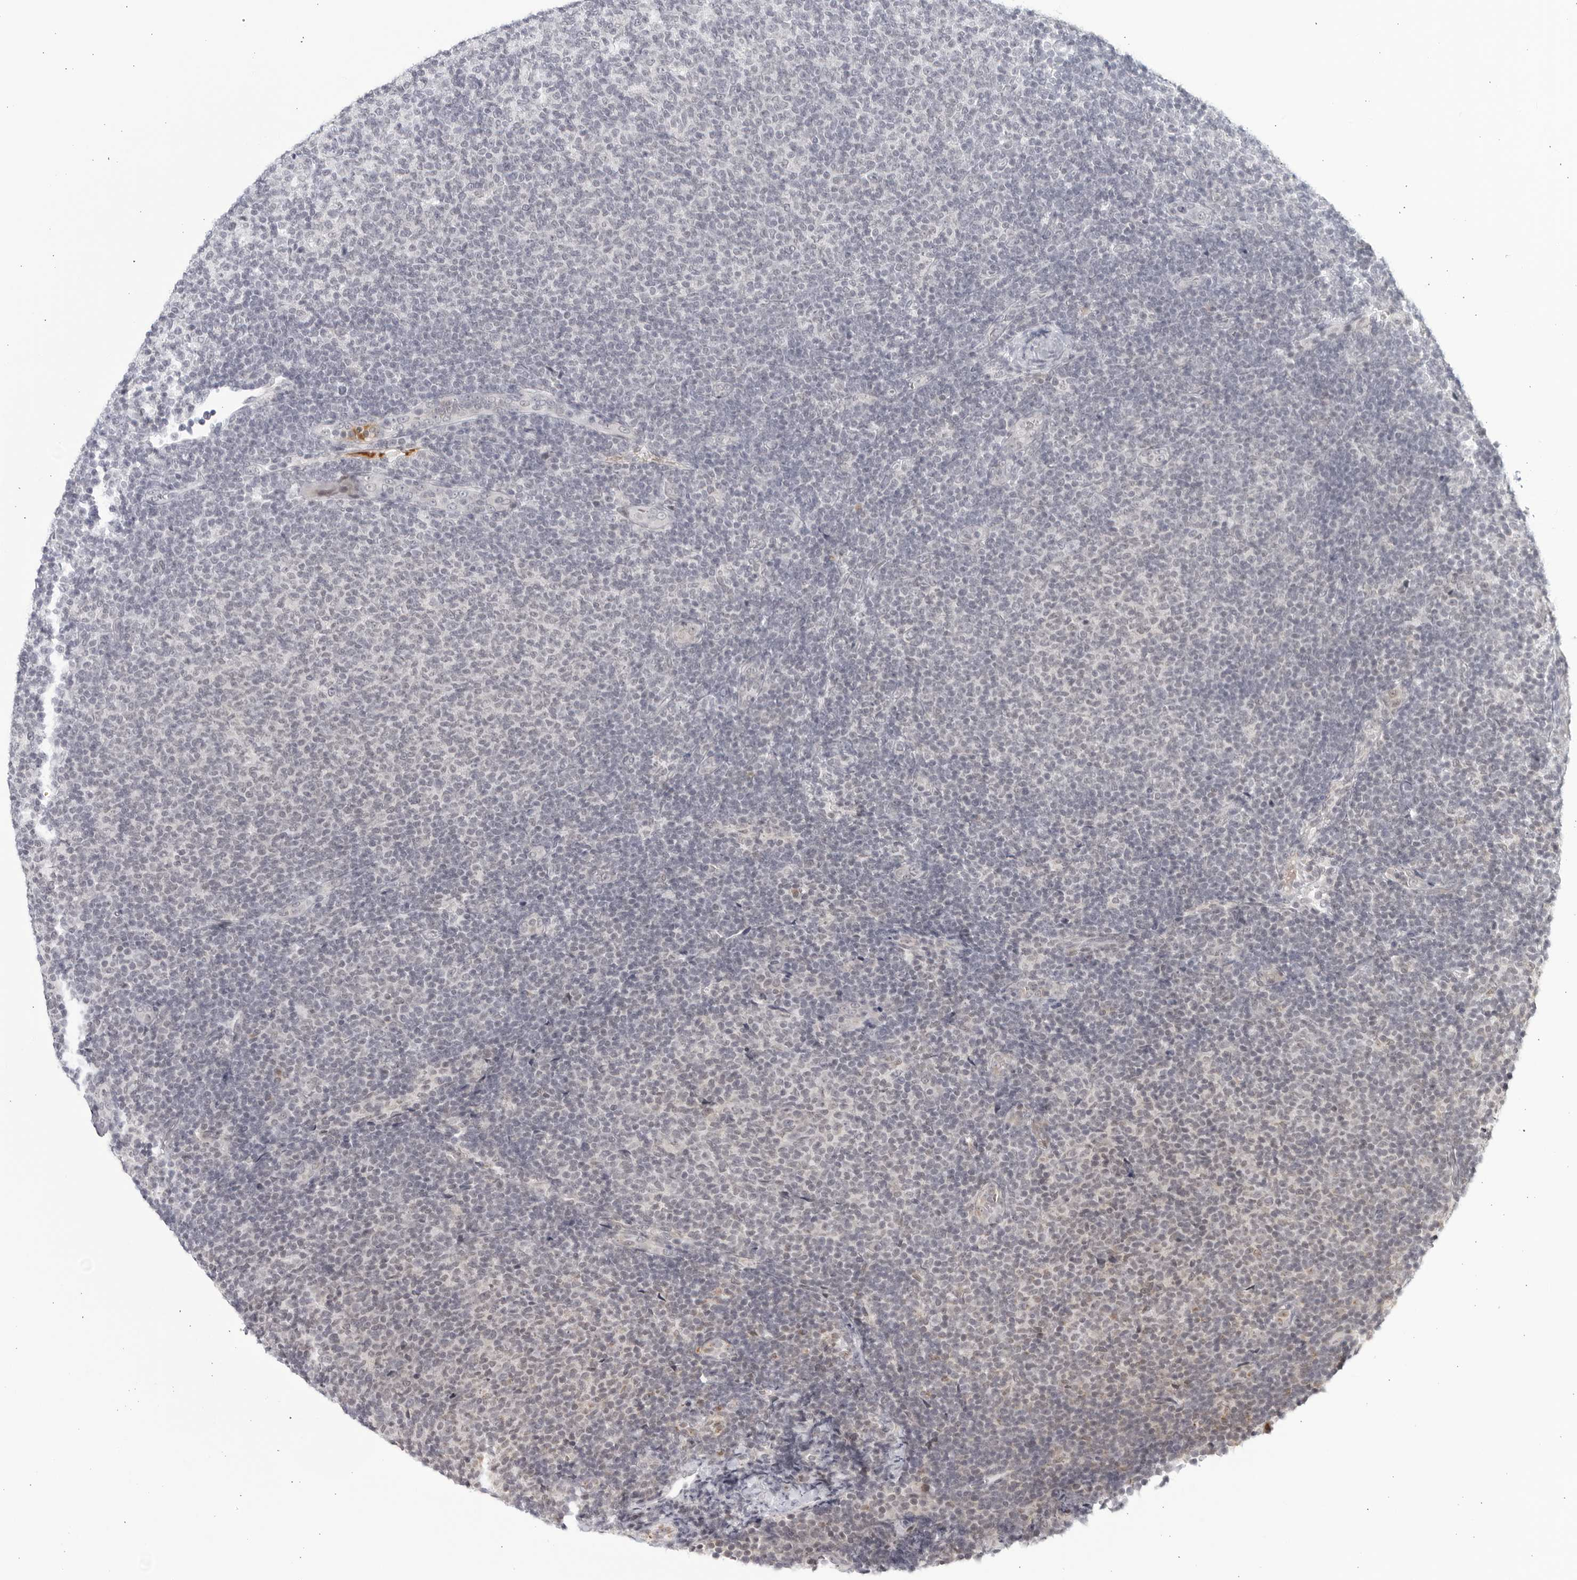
{"staining": {"intensity": "negative", "quantity": "none", "location": "none"}, "tissue": "lymphoma", "cell_type": "Tumor cells", "image_type": "cancer", "snomed": [{"axis": "morphology", "description": "Malignant lymphoma, non-Hodgkin's type, Low grade"}, {"axis": "topography", "description": "Lymph node"}], "caption": "An image of human malignant lymphoma, non-Hodgkin's type (low-grade) is negative for staining in tumor cells.", "gene": "WDTC1", "patient": {"sex": "male", "age": 66}}